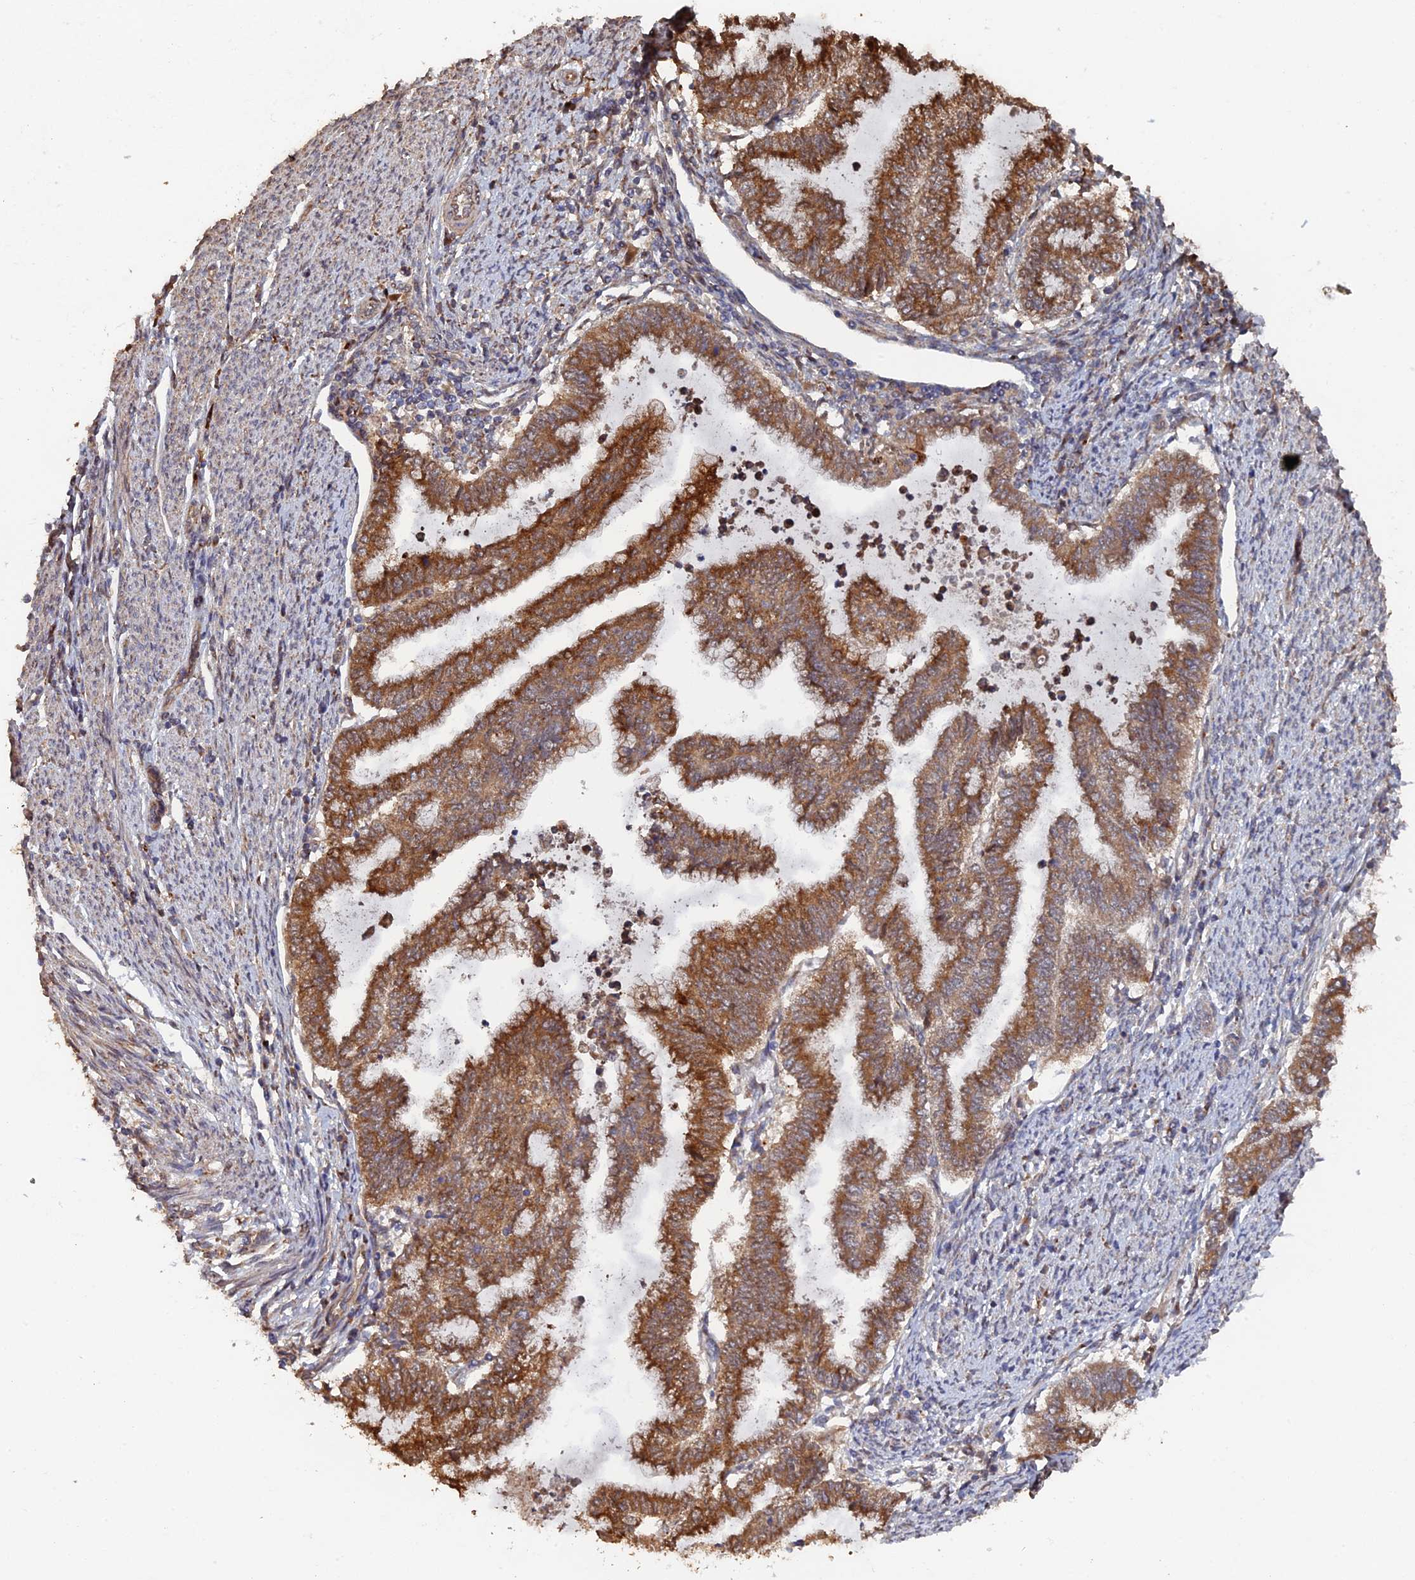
{"staining": {"intensity": "moderate", "quantity": ">75%", "location": "cytoplasmic/membranous"}, "tissue": "endometrial cancer", "cell_type": "Tumor cells", "image_type": "cancer", "snomed": [{"axis": "morphology", "description": "Adenocarcinoma, NOS"}, {"axis": "topography", "description": "Endometrium"}], "caption": "Moderate cytoplasmic/membranous protein staining is appreciated in approximately >75% of tumor cells in endometrial adenocarcinoma.", "gene": "VPS37C", "patient": {"sex": "female", "age": 79}}